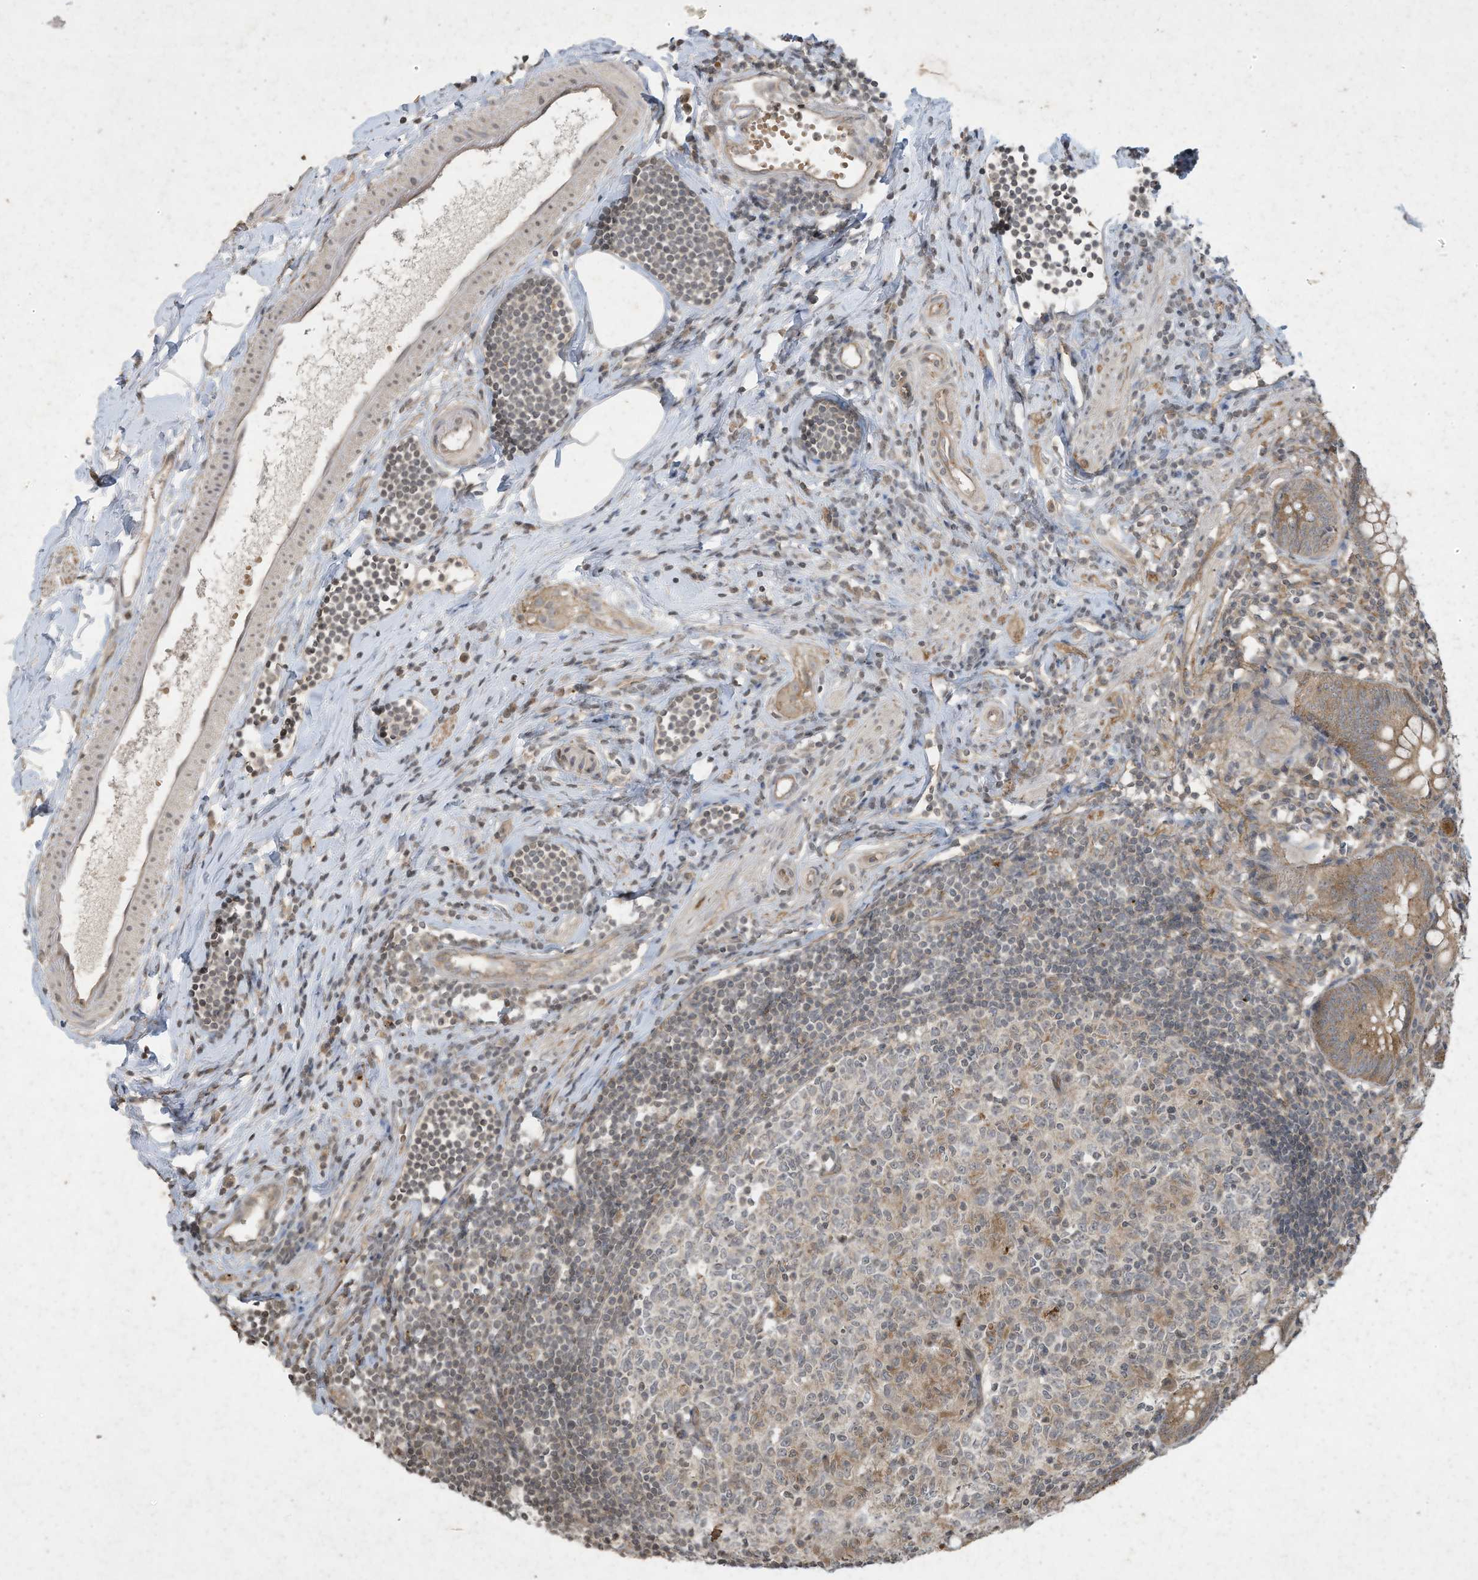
{"staining": {"intensity": "moderate", "quantity": ">75%", "location": "cytoplasmic/membranous"}, "tissue": "appendix", "cell_type": "Glandular cells", "image_type": "normal", "snomed": [{"axis": "morphology", "description": "Normal tissue, NOS"}, {"axis": "topography", "description": "Appendix"}], "caption": "Immunohistochemical staining of benign appendix exhibits moderate cytoplasmic/membranous protein expression in about >75% of glandular cells.", "gene": "MATN2", "patient": {"sex": "female", "age": 54}}